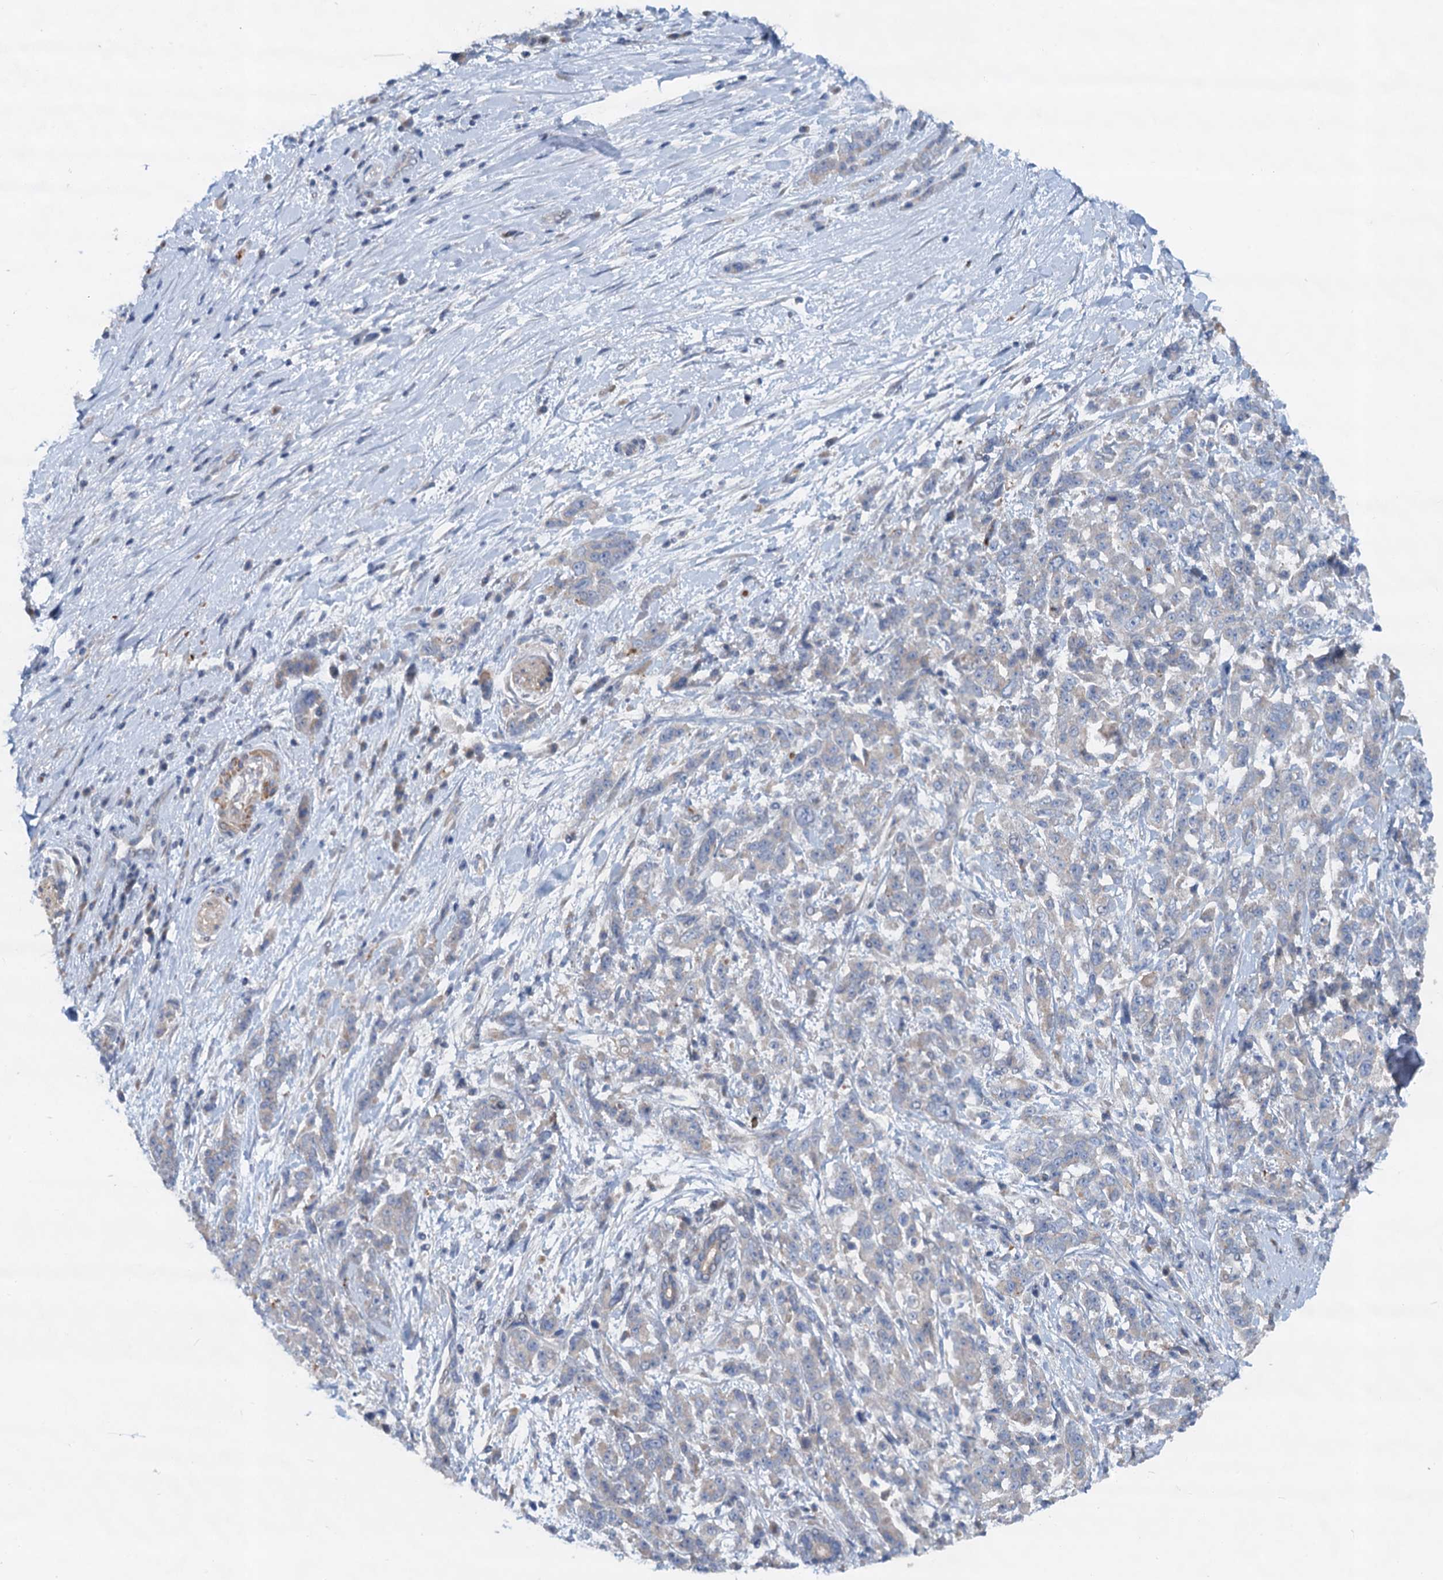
{"staining": {"intensity": "negative", "quantity": "none", "location": "none"}, "tissue": "pancreatic cancer", "cell_type": "Tumor cells", "image_type": "cancer", "snomed": [{"axis": "morphology", "description": "Normal tissue, NOS"}, {"axis": "morphology", "description": "Adenocarcinoma, NOS"}, {"axis": "topography", "description": "Pancreas"}], "caption": "DAB immunohistochemical staining of pancreatic cancer reveals no significant expression in tumor cells.", "gene": "NBEA", "patient": {"sex": "female", "age": 64}}